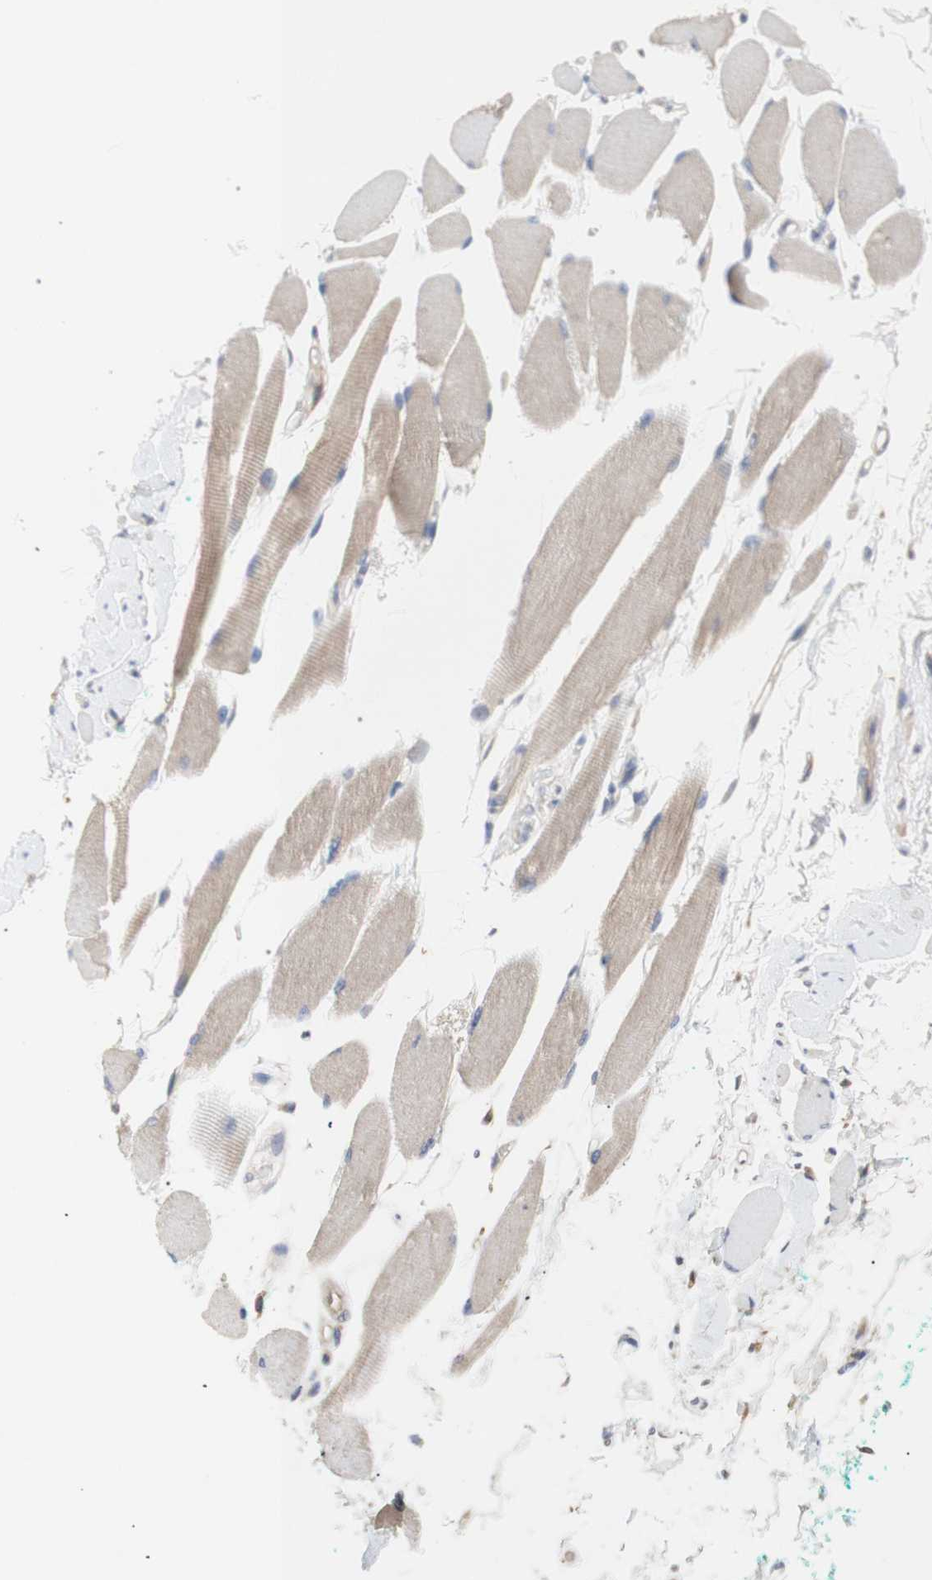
{"staining": {"intensity": "weak", "quantity": ">75%", "location": "cytoplasmic/membranous"}, "tissue": "skeletal muscle", "cell_type": "Myocytes", "image_type": "normal", "snomed": [{"axis": "morphology", "description": "Normal tissue, NOS"}, {"axis": "topography", "description": "Skeletal muscle"}, {"axis": "topography", "description": "Oral tissue"}, {"axis": "topography", "description": "Peripheral nerve tissue"}], "caption": "About >75% of myocytes in normal skeletal muscle demonstrate weak cytoplasmic/membranous protein expression as visualized by brown immunohistochemical staining.", "gene": "IKBKG", "patient": {"sex": "female", "age": 84}}